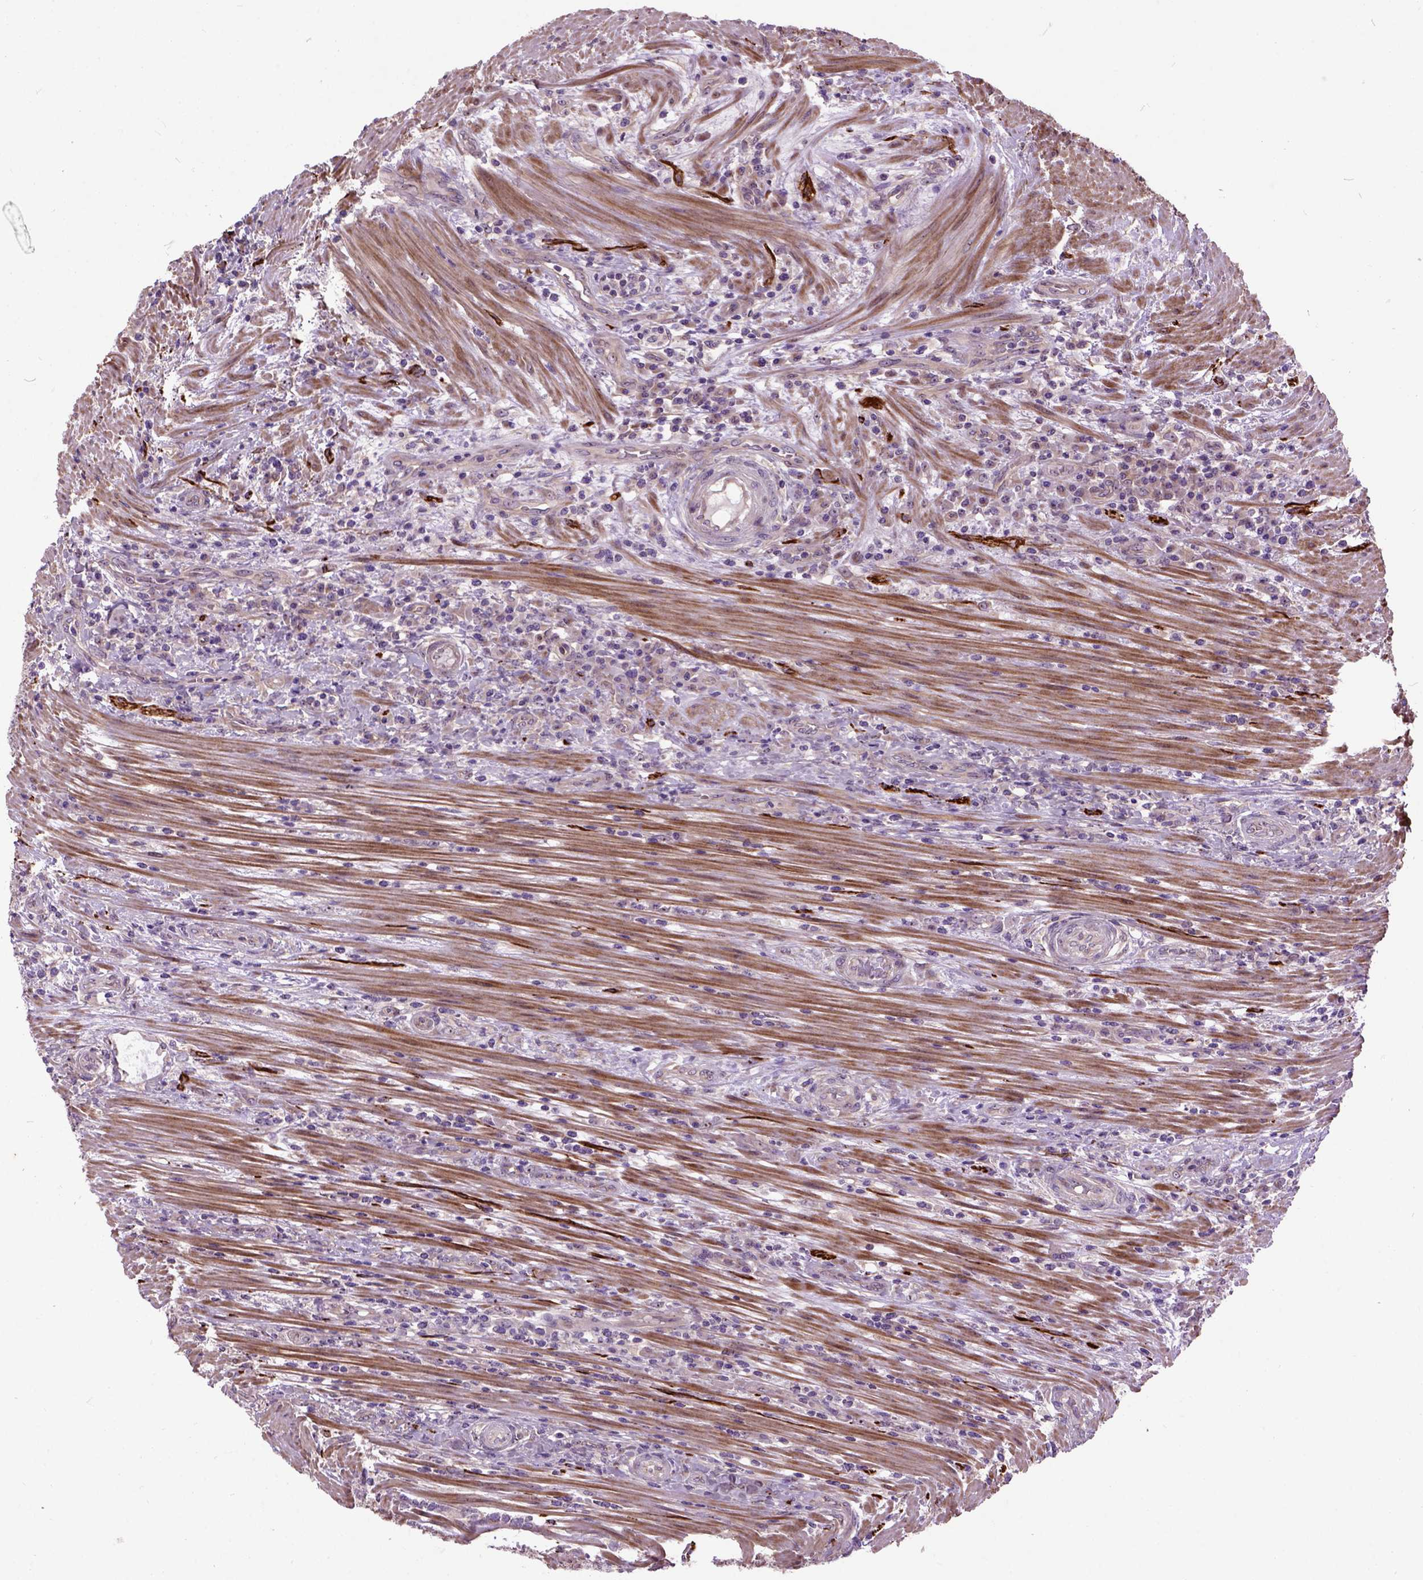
{"staining": {"intensity": "moderate", "quantity": "<25%", "location": "cytoplasmic/membranous"}, "tissue": "colorectal cancer", "cell_type": "Tumor cells", "image_type": "cancer", "snomed": [{"axis": "morphology", "description": "Adenocarcinoma, NOS"}, {"axis": "topography", "description": "Colon"}], "caption": "Moderate cytoplasmic/membranous staining is identified in about <25% of tumor cells in colorectal adenocarcinoma.", "gene": "MAPT", "patient": {"sex": "male", "age": 53}}